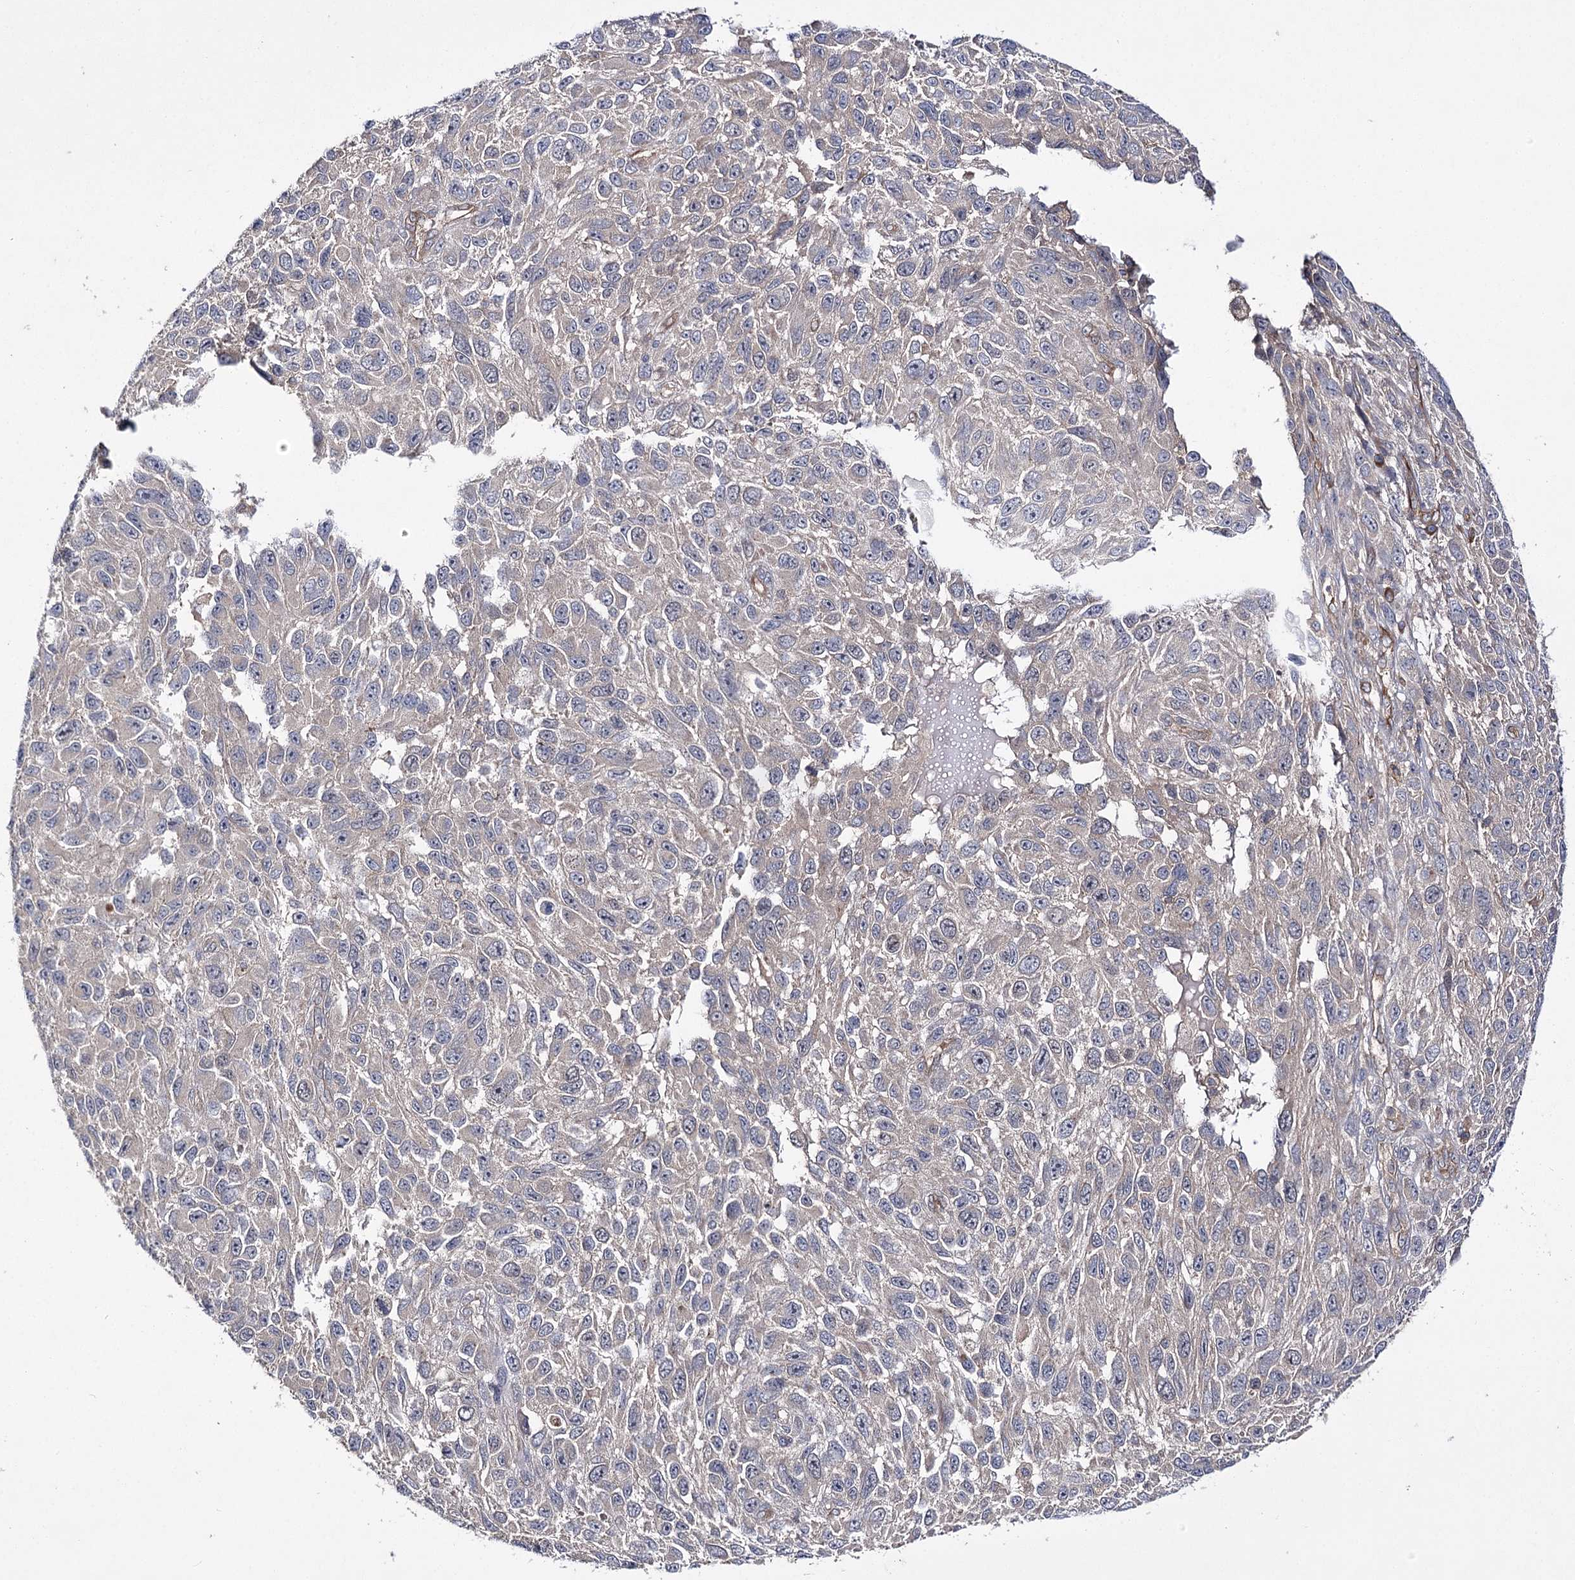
{"staining": {"intensity": "negative", "quantity": "none", "location": "none"}, "tissue": "melanoma", "cell_type": "Tumor cells", "image_type": "cancer", "snomed": [{"axis": "morphology", "description": "Malignant melanoma, NOS"}, {"axis": "topography", "description": "Skin"}], "caption": "High magnification brightfield microscopy of malignant melanoma stained with DAB (3,3'-diaminobenzidine) (brown) and counterstained with hematoxylin (blue): tumor cells show no significant staining.", "gene": "BCR", "patient": {"sex": "female", "age": 96}}